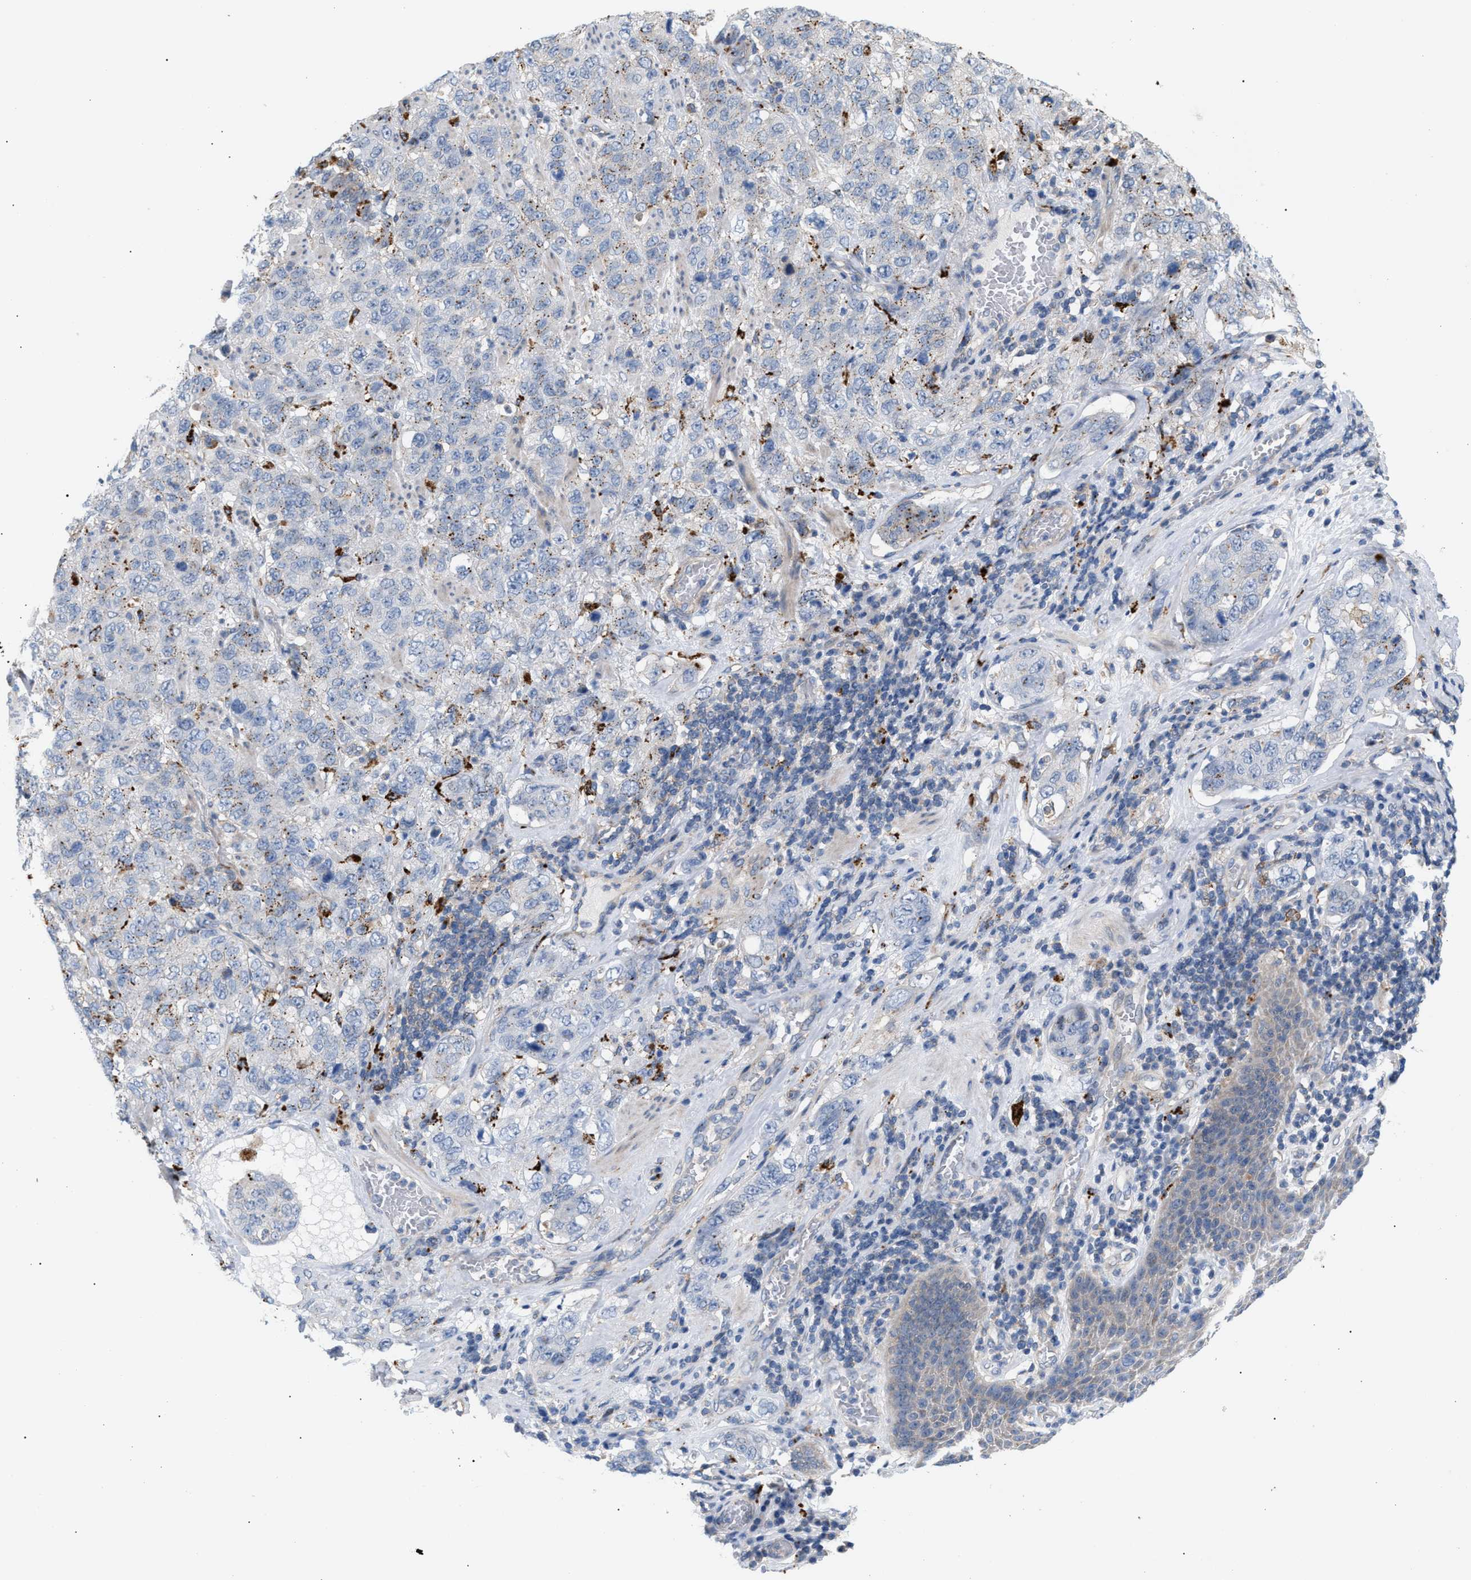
{"staining": {"intensity": "negative", "quantity": "none", "location": "none"}, "tissue": "stomach cancer", "cell_type": "Tumor cells", "image_type": "cancer", "snomed": [{"axis": "morphology", "description": "Adenocarcinoma, NOS"}, {"axis": "topography", "description": "Stomach"}], "caption": "Human adenocarcinoma (stomach) stained for a protein using immunohistochemistry (IHC) shows no expression in tumor cells.", "gene": "MBTD1", "patient": {"sex": "male", "age": 48}}